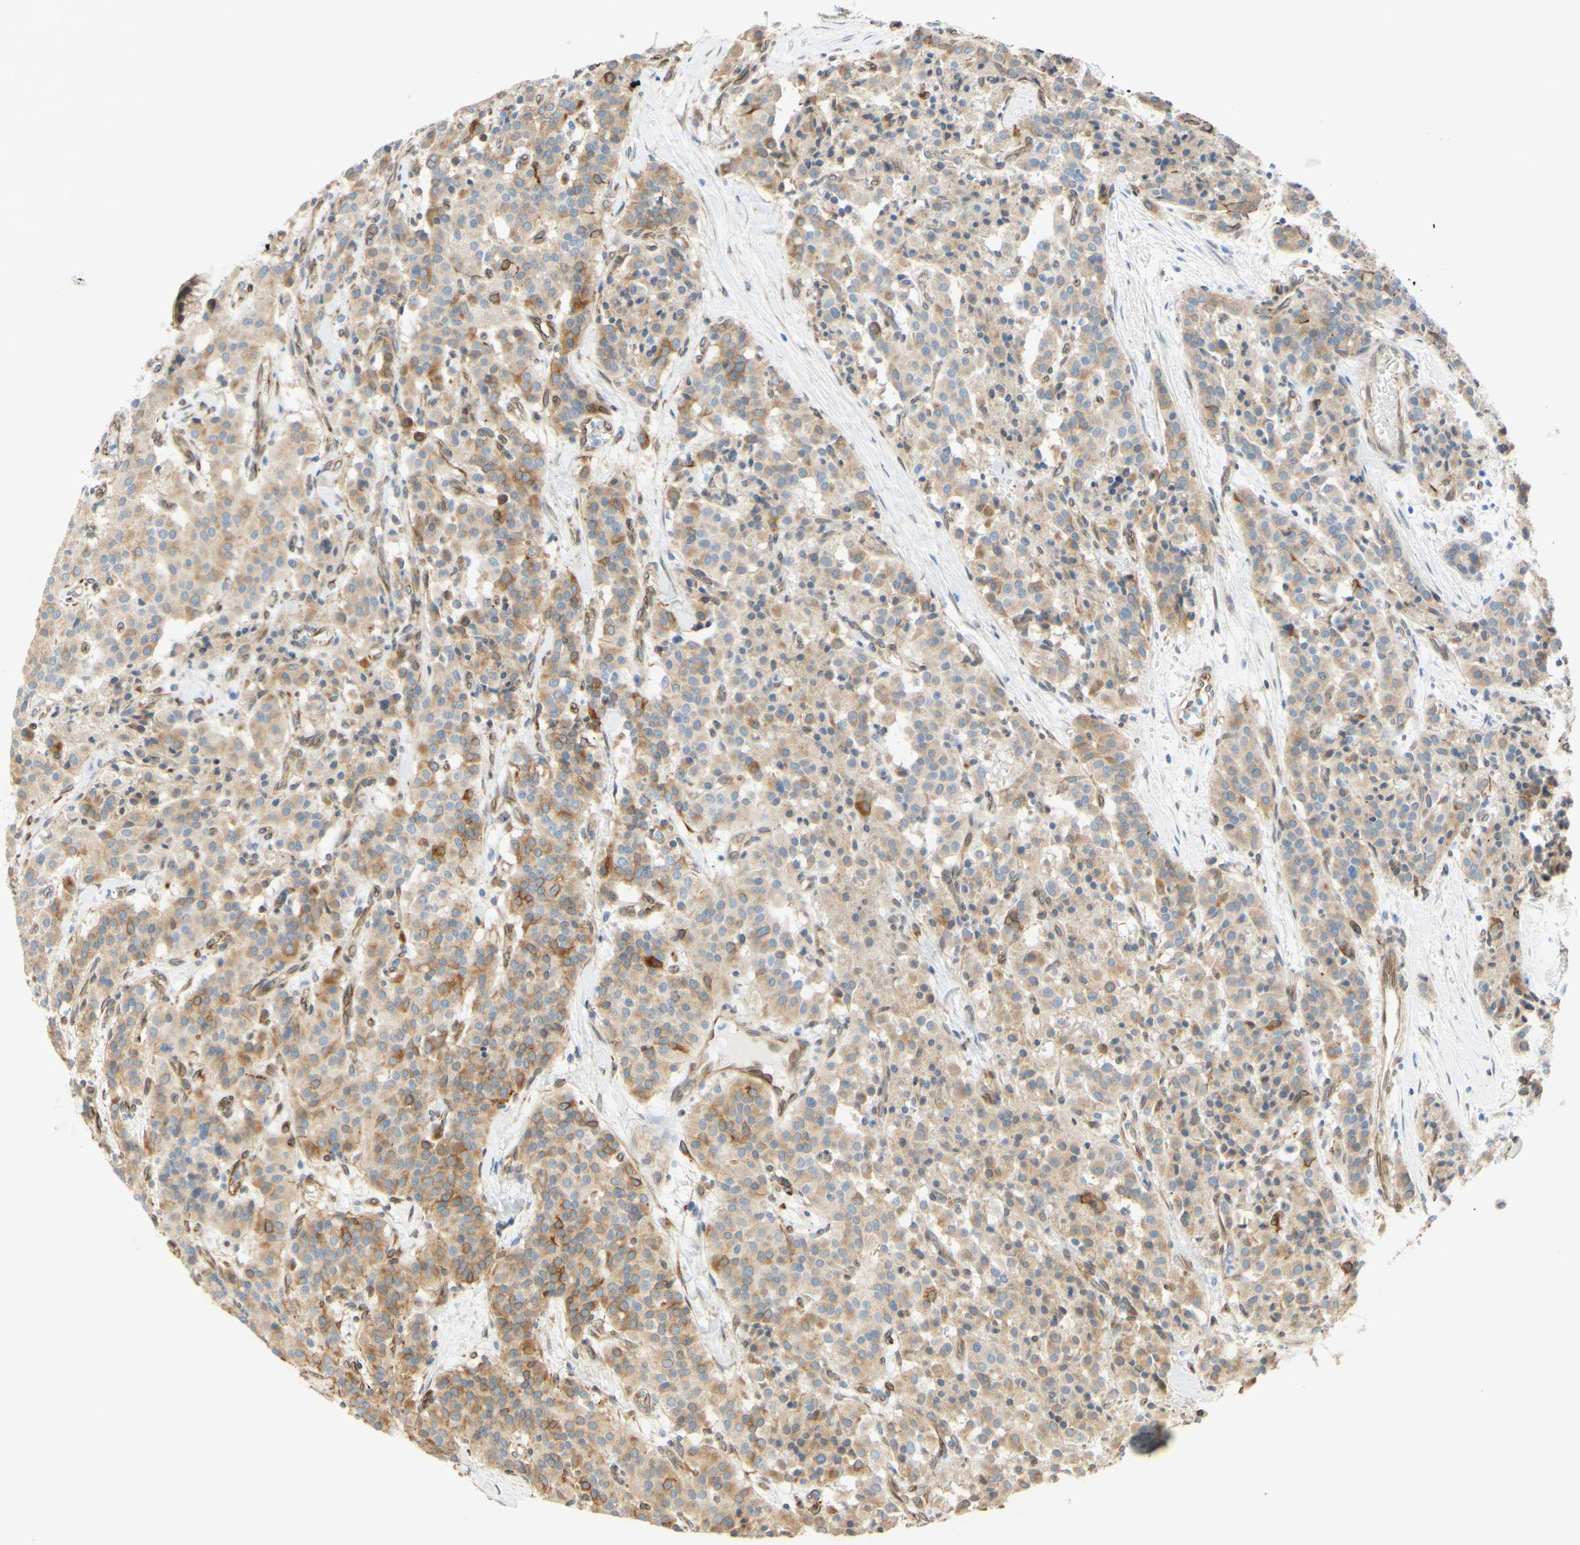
{"staining": {"intensity": "moderate", "quantity": "25%-75%", "location": "cytoplasmic/membranous"}, "tissue": "carcinoid", "cell_type": "Tumor cells", "image_type": "cancer", "snomed": [{"axis": "morphology", "description": "Carcinoid, malignant, NOS"}, {"axis": "topography", "description": "Lung"}], "caption": "Malignant carcinoid tissue demonstrates moderate cytoplasmic/membranous positivity in approximately 25%-75% of tumor cells, visualized by immunohistochemistry.", "gene": "ENDOD1", "patient": {"sex": "male", "age": 30}}